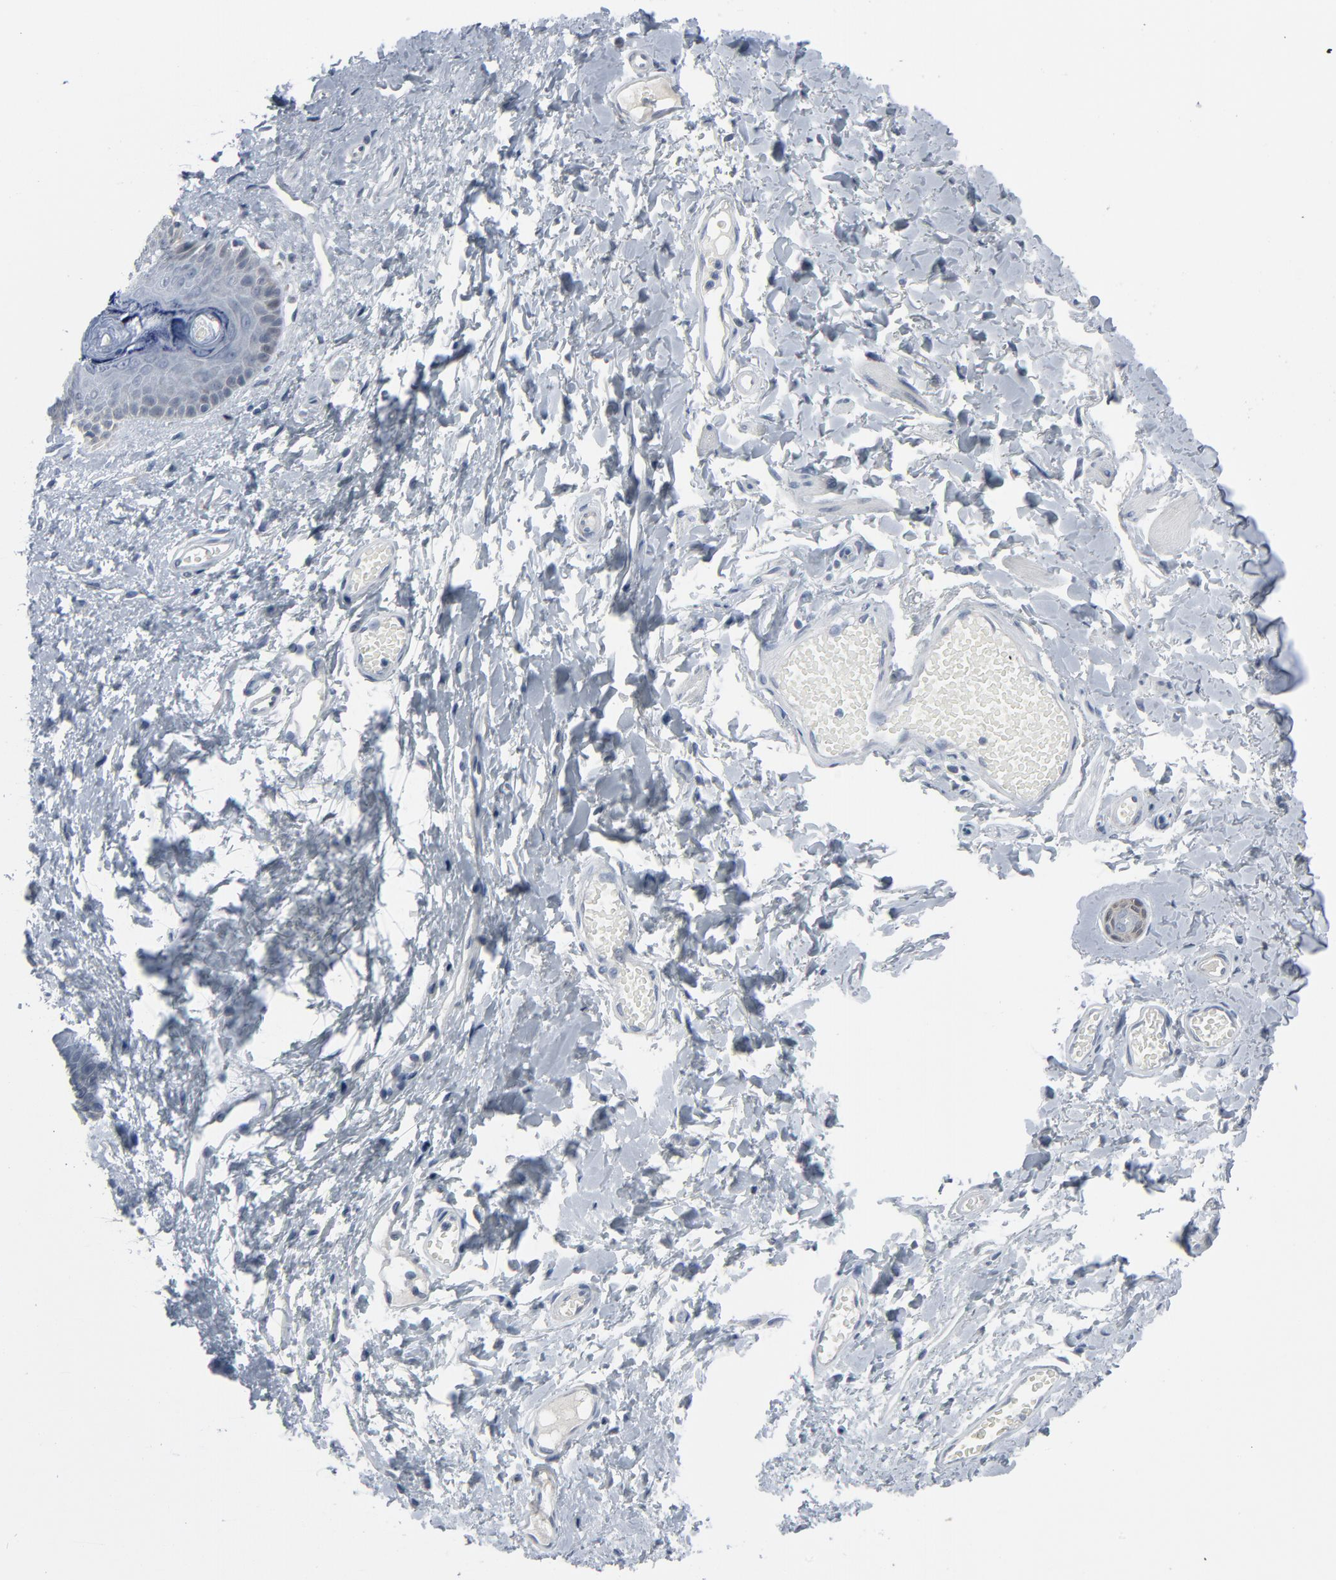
{"staining": {"intensity": "negative", "quantity": "none", "location": "none"}, "tissue": "skin", "cell_type": "Epidermal cells", "image_type": "normal", "snomed": [{"axis": "morphology", "description": "Normal tissue, NOS"}, {"axis": "morphology", "description": "Inflammation, NOS"}, {"axis": "topography", "description": "Vulva"}], "caption": "Immunohistochemistry (IHC) histopathology image of benign skin: human skin stained with DAB (3,3'-diaminobenzidine) displays no significant protein expression in epidermal cells.", "gene": "GPX2", "patient": {"sex": "female", "age": 84}}